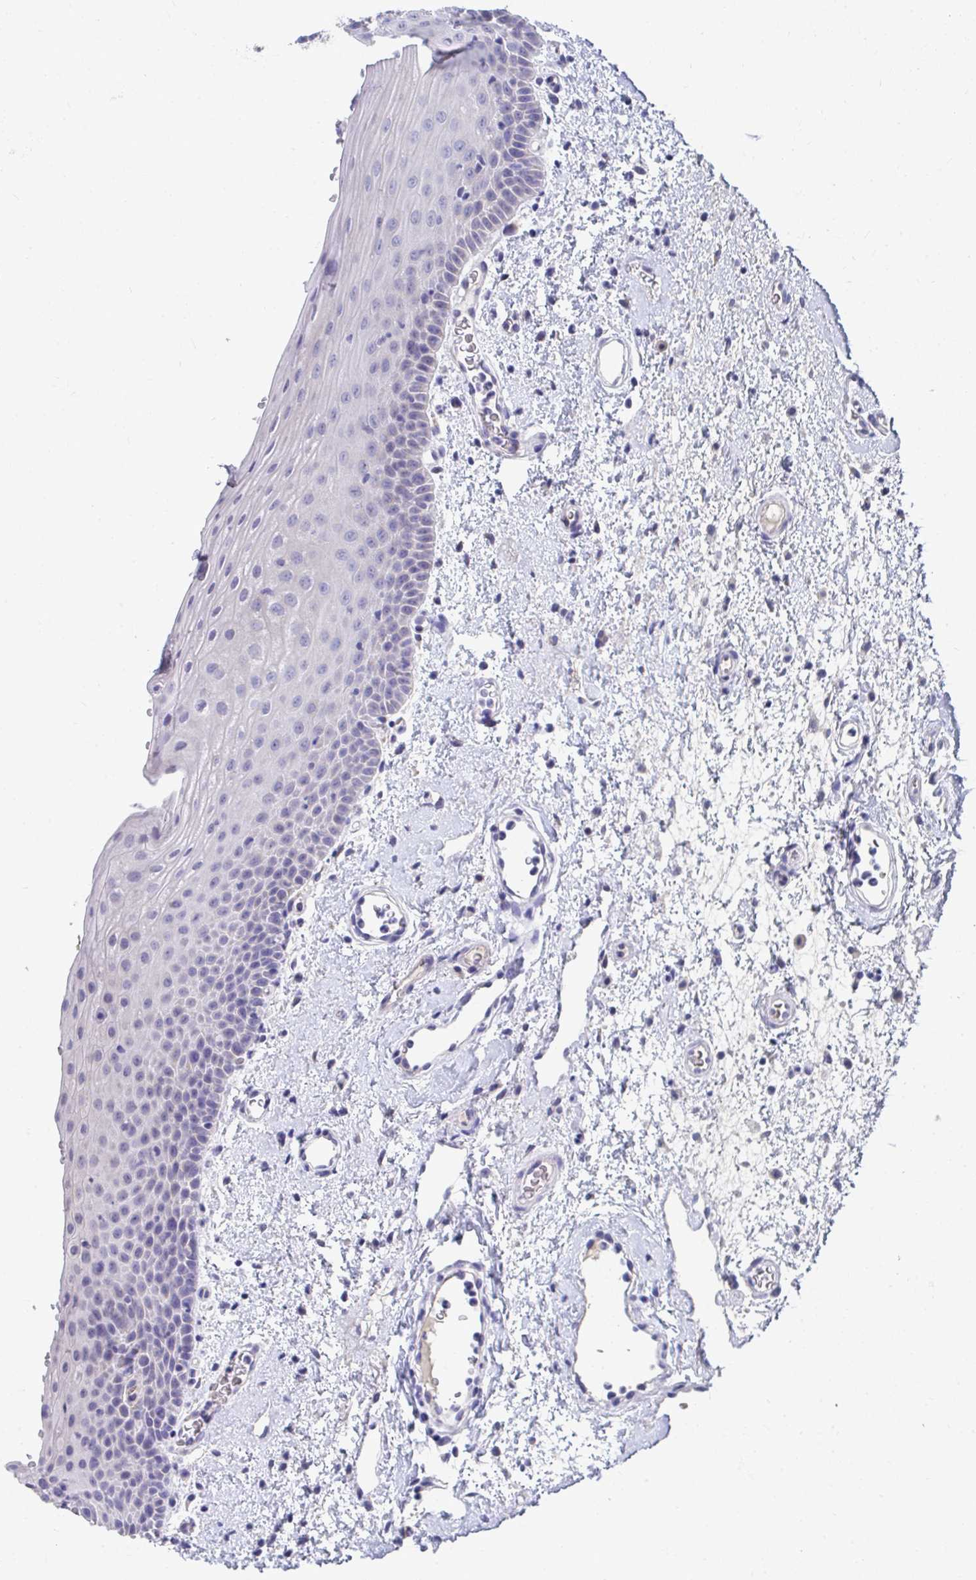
{"staining": {"intensity": "negative", "quantity": "none", "location": "none"}, "tissue": "oral mucosa", "cell_type": "Squamous epithelial cells", "image_type": "normal", "snomed": [{"axis": "morphology", "description": "Normal tissue, NOS"}, {"axis": "topography", "description": "Oral tissue"}, {"axis": "topography", "description": "Head-Neck"}], "caption": "Image shows no significant protein positivity in squamous epithelial cells of unremarkable oral mucosa. (DAB immunohistochemistry, high magnification).", "gene": "TMPRSS2", "patient": {"sex": "female", "age": 55}}